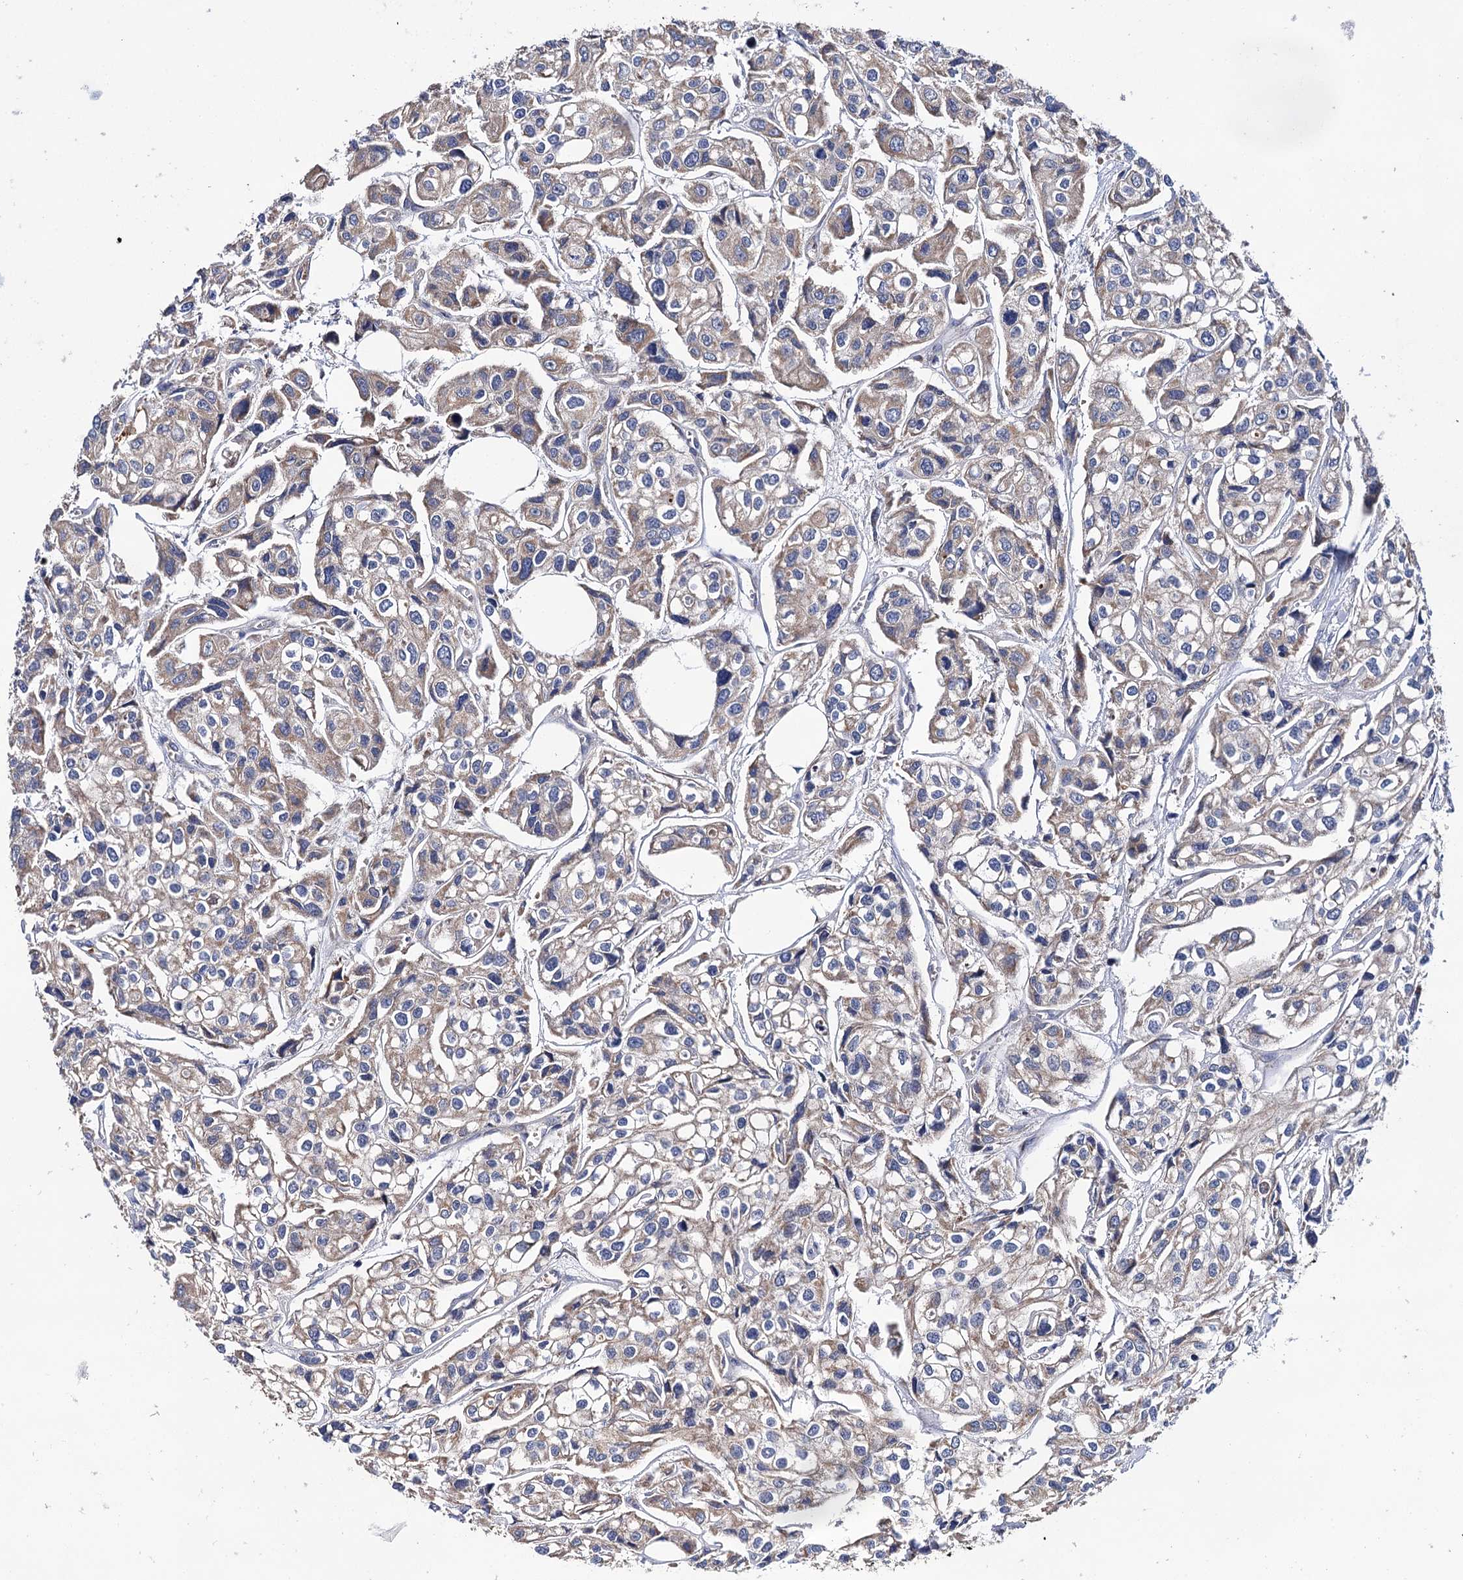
{"staining": {"intensity": "moderate", "quantity": ">75%", "location": "cytoplasmic/membranous"}, "tissue": "urothelial cancer", "cell_type": "Tumor cells", "image_type": "cancer", "snomed": [{"axis": "morphology", "description": "Urothelial carcinoma, High grade"}, {"axis": "topography", "description": "Urinary bladder"}], "caption": "Immunohistochemical staining of urothelial cancer shows moderate cytoplasmic/membranous protein positivity in about >75% of tumor cells.", "gene": "UBASH3B", "patient": {"sex": "male", "age": 67}}